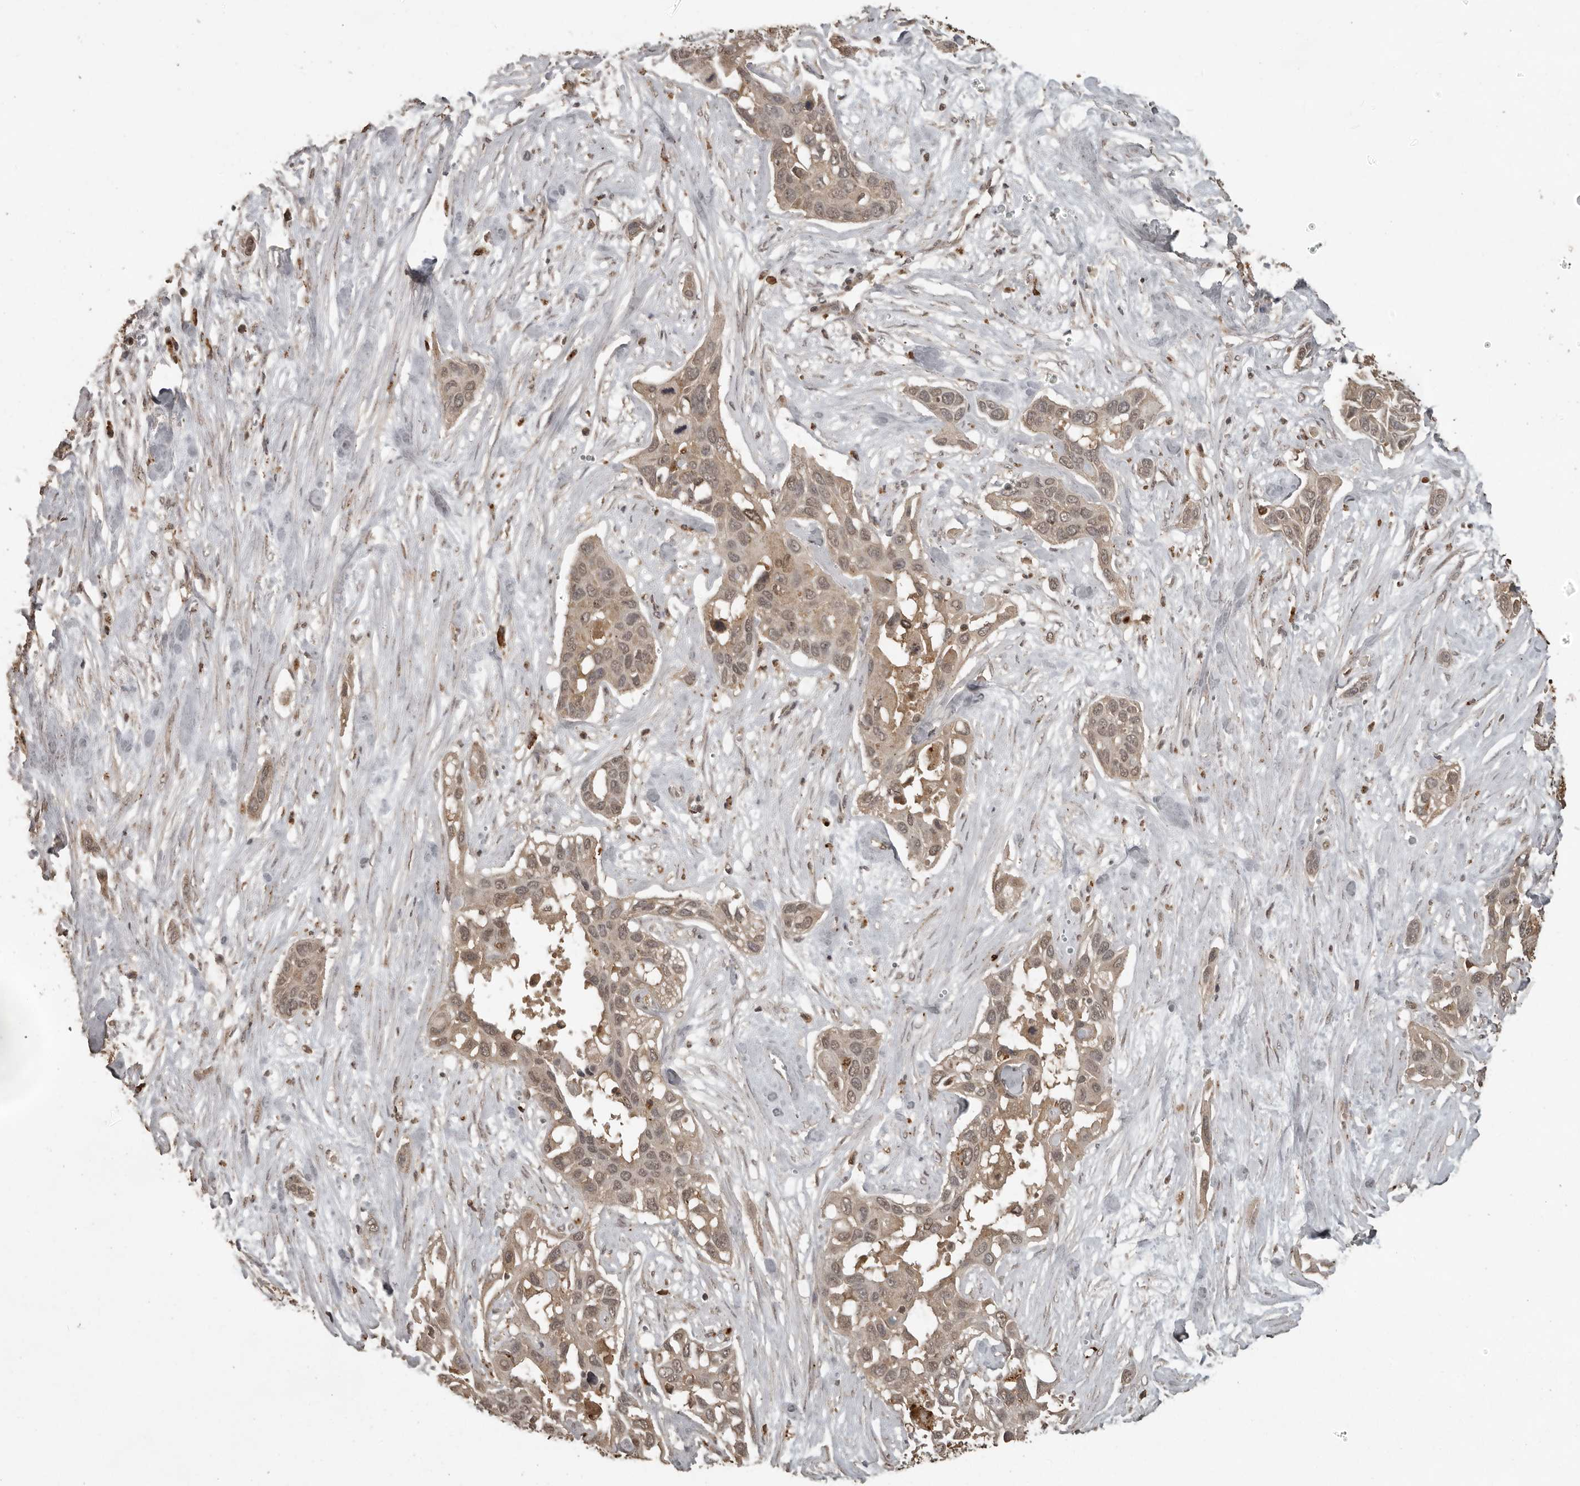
{"staining": {"intensity": "weak", "quantity": ">75%", "location": "cytoplasmic/membranous,nuclear"}, "tissue": "pancreatic cancer", "cell_type": "Tumor cells", "image_type": "cancer", "snomed": [{"axis": "morphology", "description": "Adenocarcinoma, NOS"}, {"axis": "topography", "description": "Pancreas"}], "caption": "Pancreatic cancer (adenocarcinoma) stained for a protein reveals weak cytoplasmic/membranous and nuclear positivity in tumor cells.", "gene": "CTF1", "patient": {"sex": "female", "age": 60}}